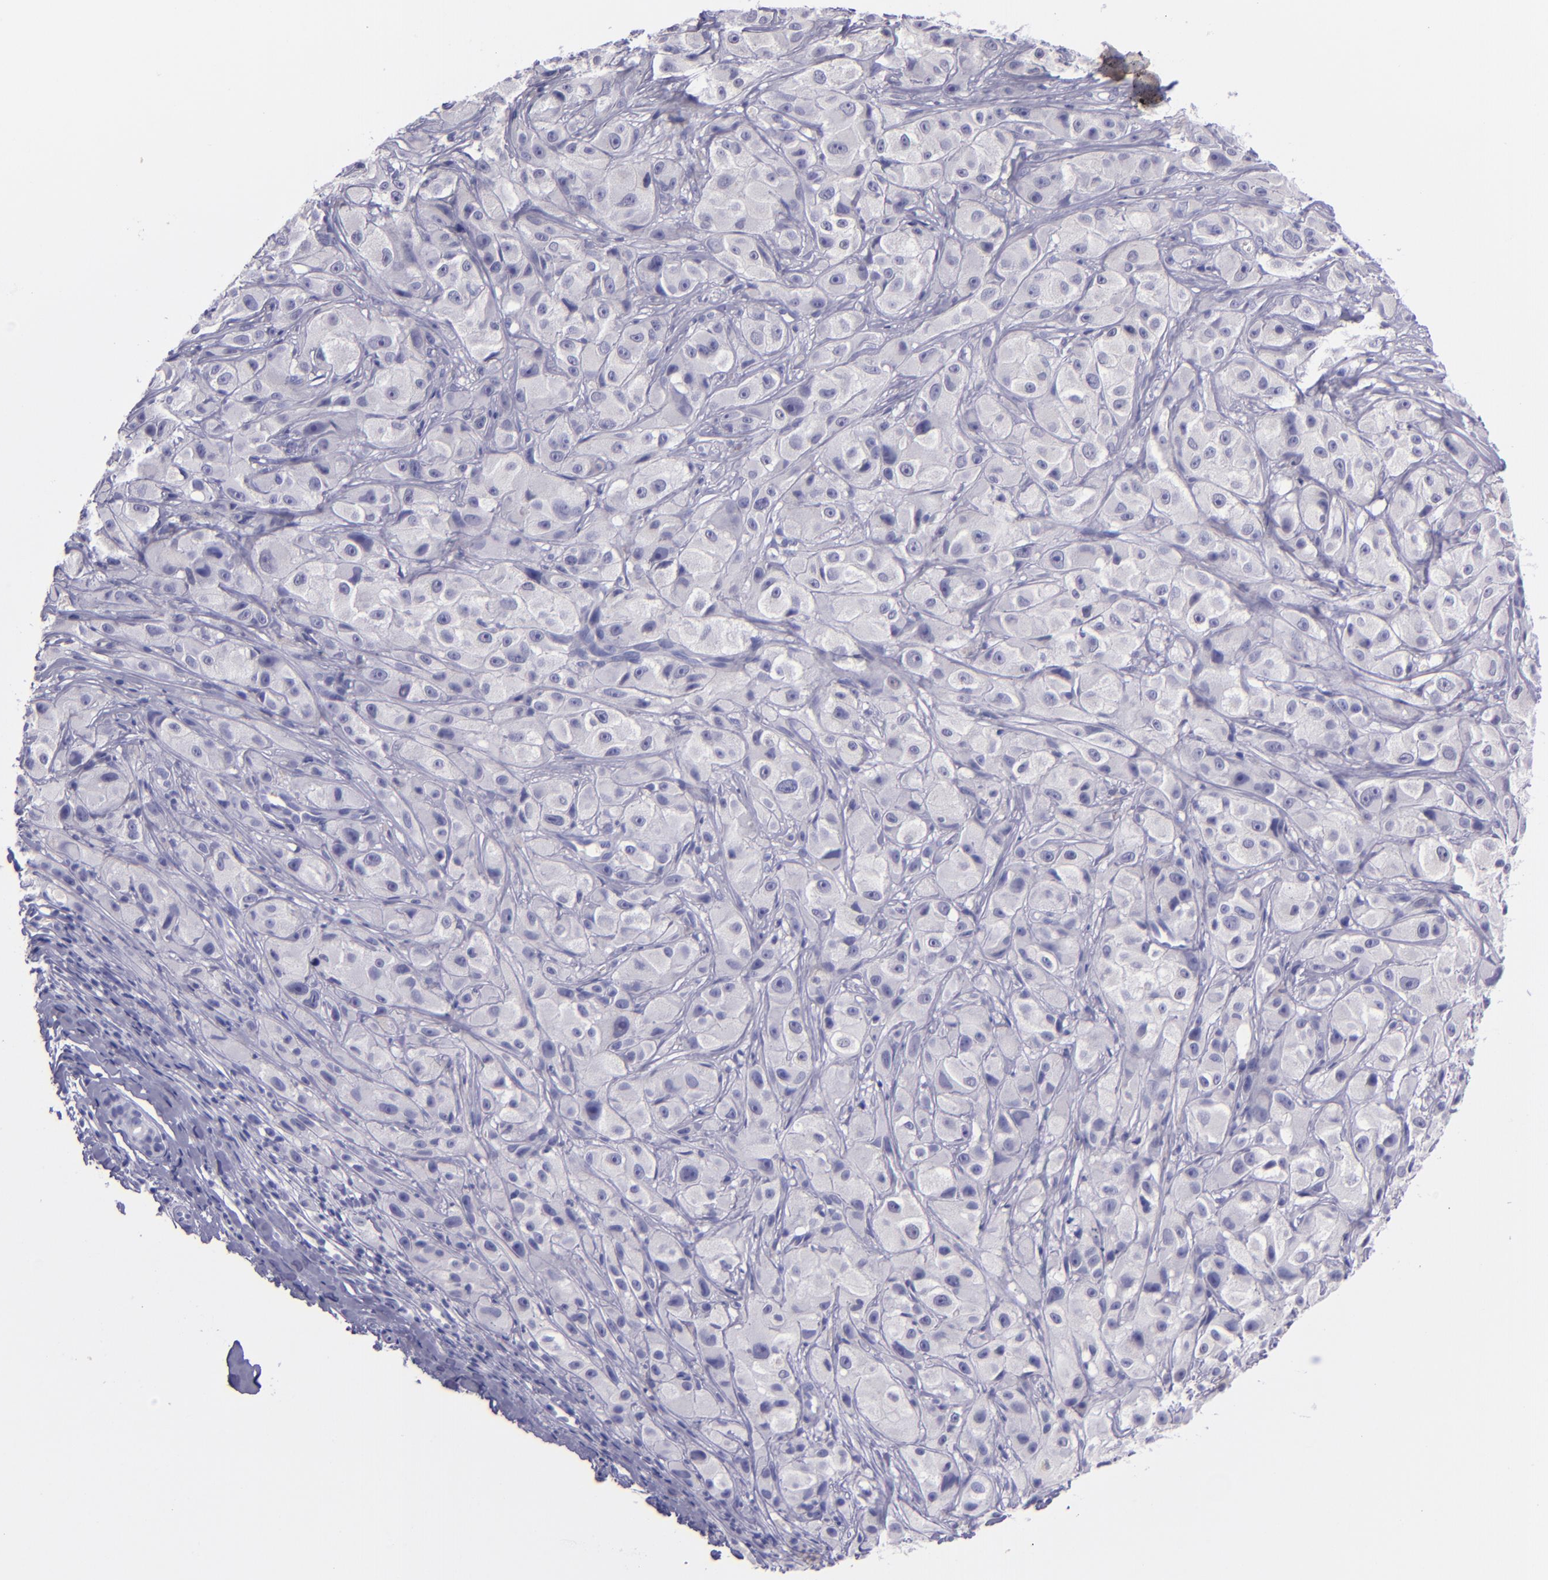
{"staining": {"intensity": "negative", "quantity": "none", "location": "none"}, "tissue": "melanoma", "cell_type": "Tumor cells", "image_type": "cancer", "snomed": [{"axis": "morphology", "description": "Malignant melanoma, NOS"}, {"axis": "topography", "description": "Skin"}], "caption": "Immunohistochemical staining of human melanoma demonstrates no significant expression in tumor cells. (Stains: DAB (3,3'-diaminobenzidine) immunohistochemistry (IHC) with hematoxylin counter stain, Microscopy: brightfield microscopy at high magnification).", "gene": "TNNT3", "patient": {"sex": "male", "age": 56}}